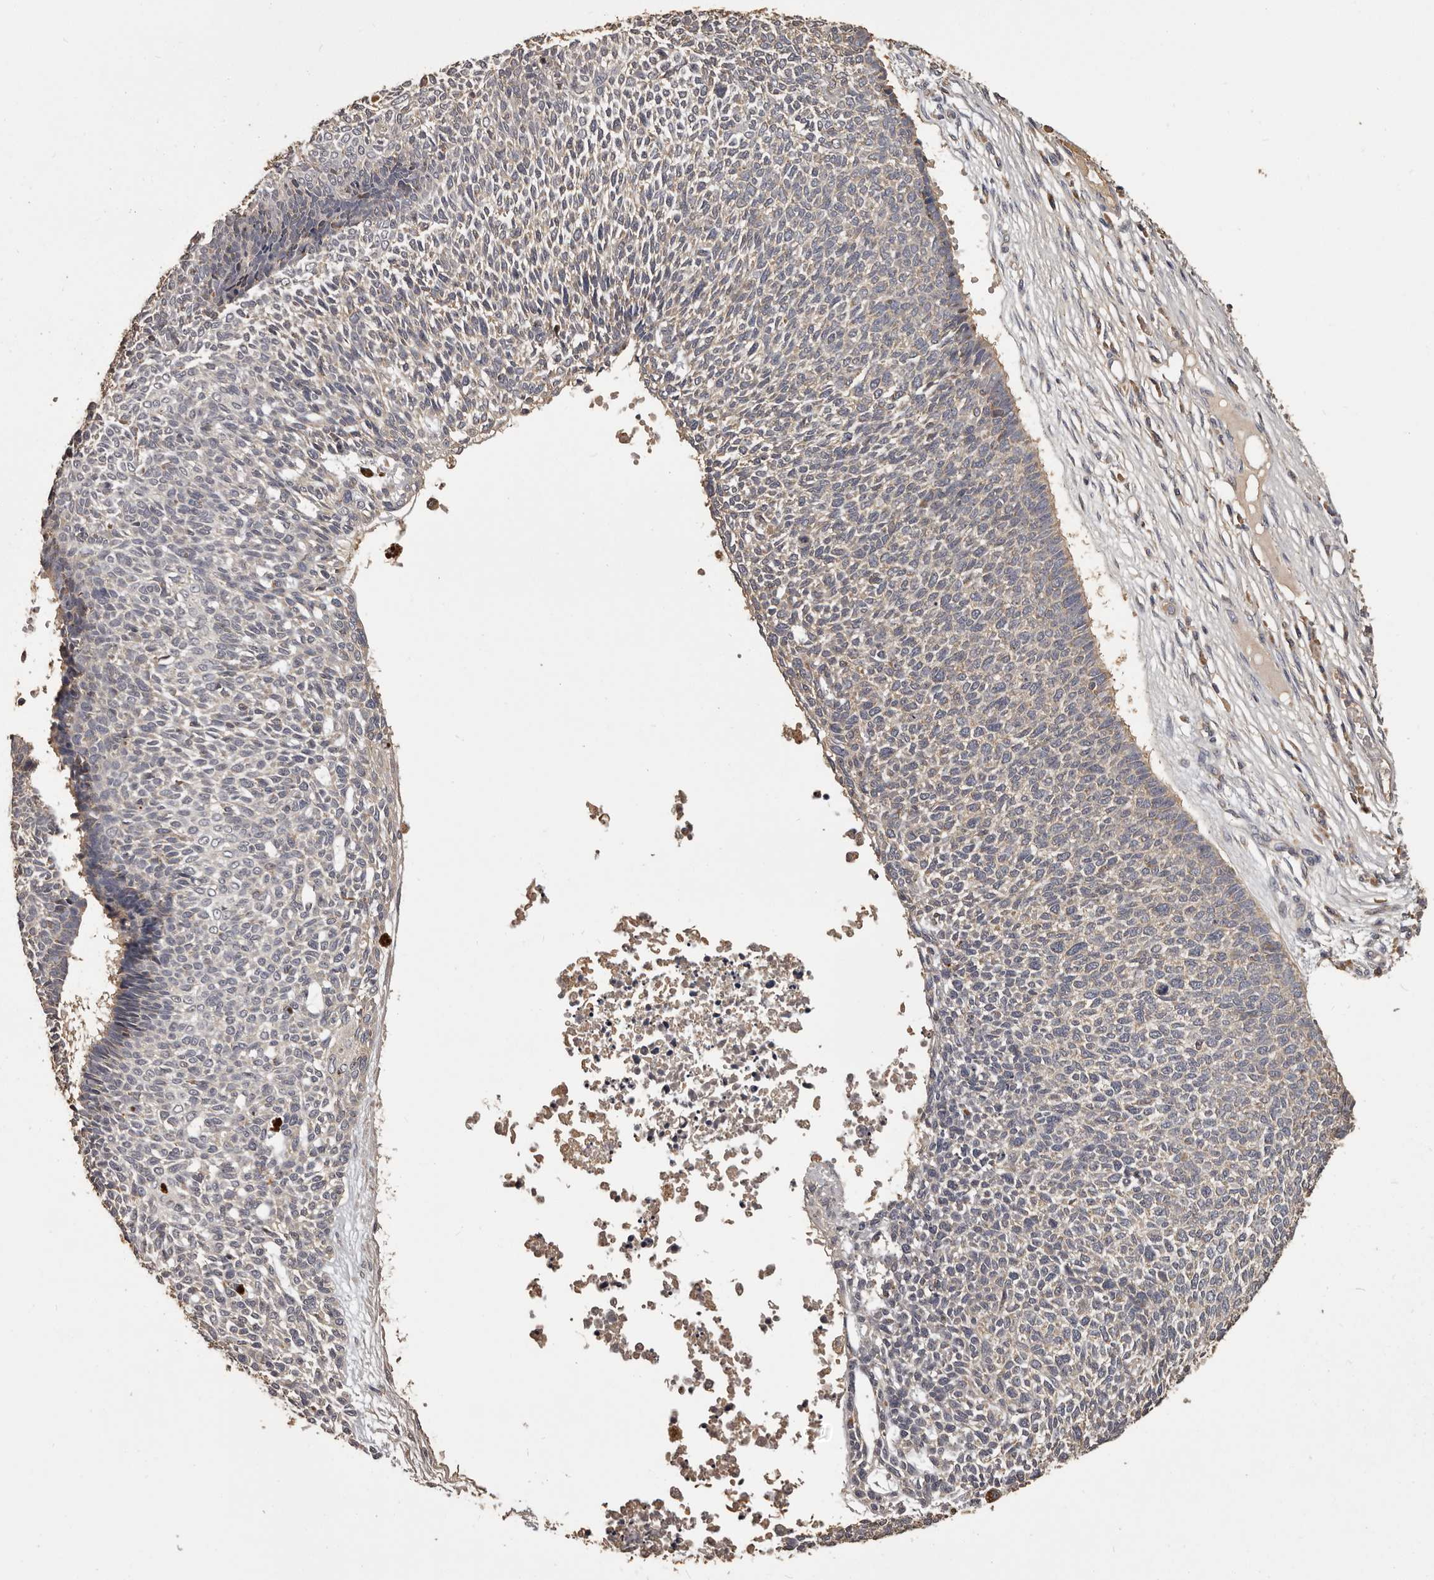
{"staining": {"intensity": "negative", "quantity": "none", "location": "none"}, "tissue": "skin cancer", "cell_type": "Tumor cells", "image_type": "cancer", "snomed": [{"axis": "morphology", "description": "Basal cell carcinoma"}, {"axis": "topography", "description": "Skin"}], "caption": "An image of skin basal cell carcinoma stained for a protein reveals no brown staining in tumor cells.", "gene": "MGAT5", "patient": {"sex": "female", "age": 84}}